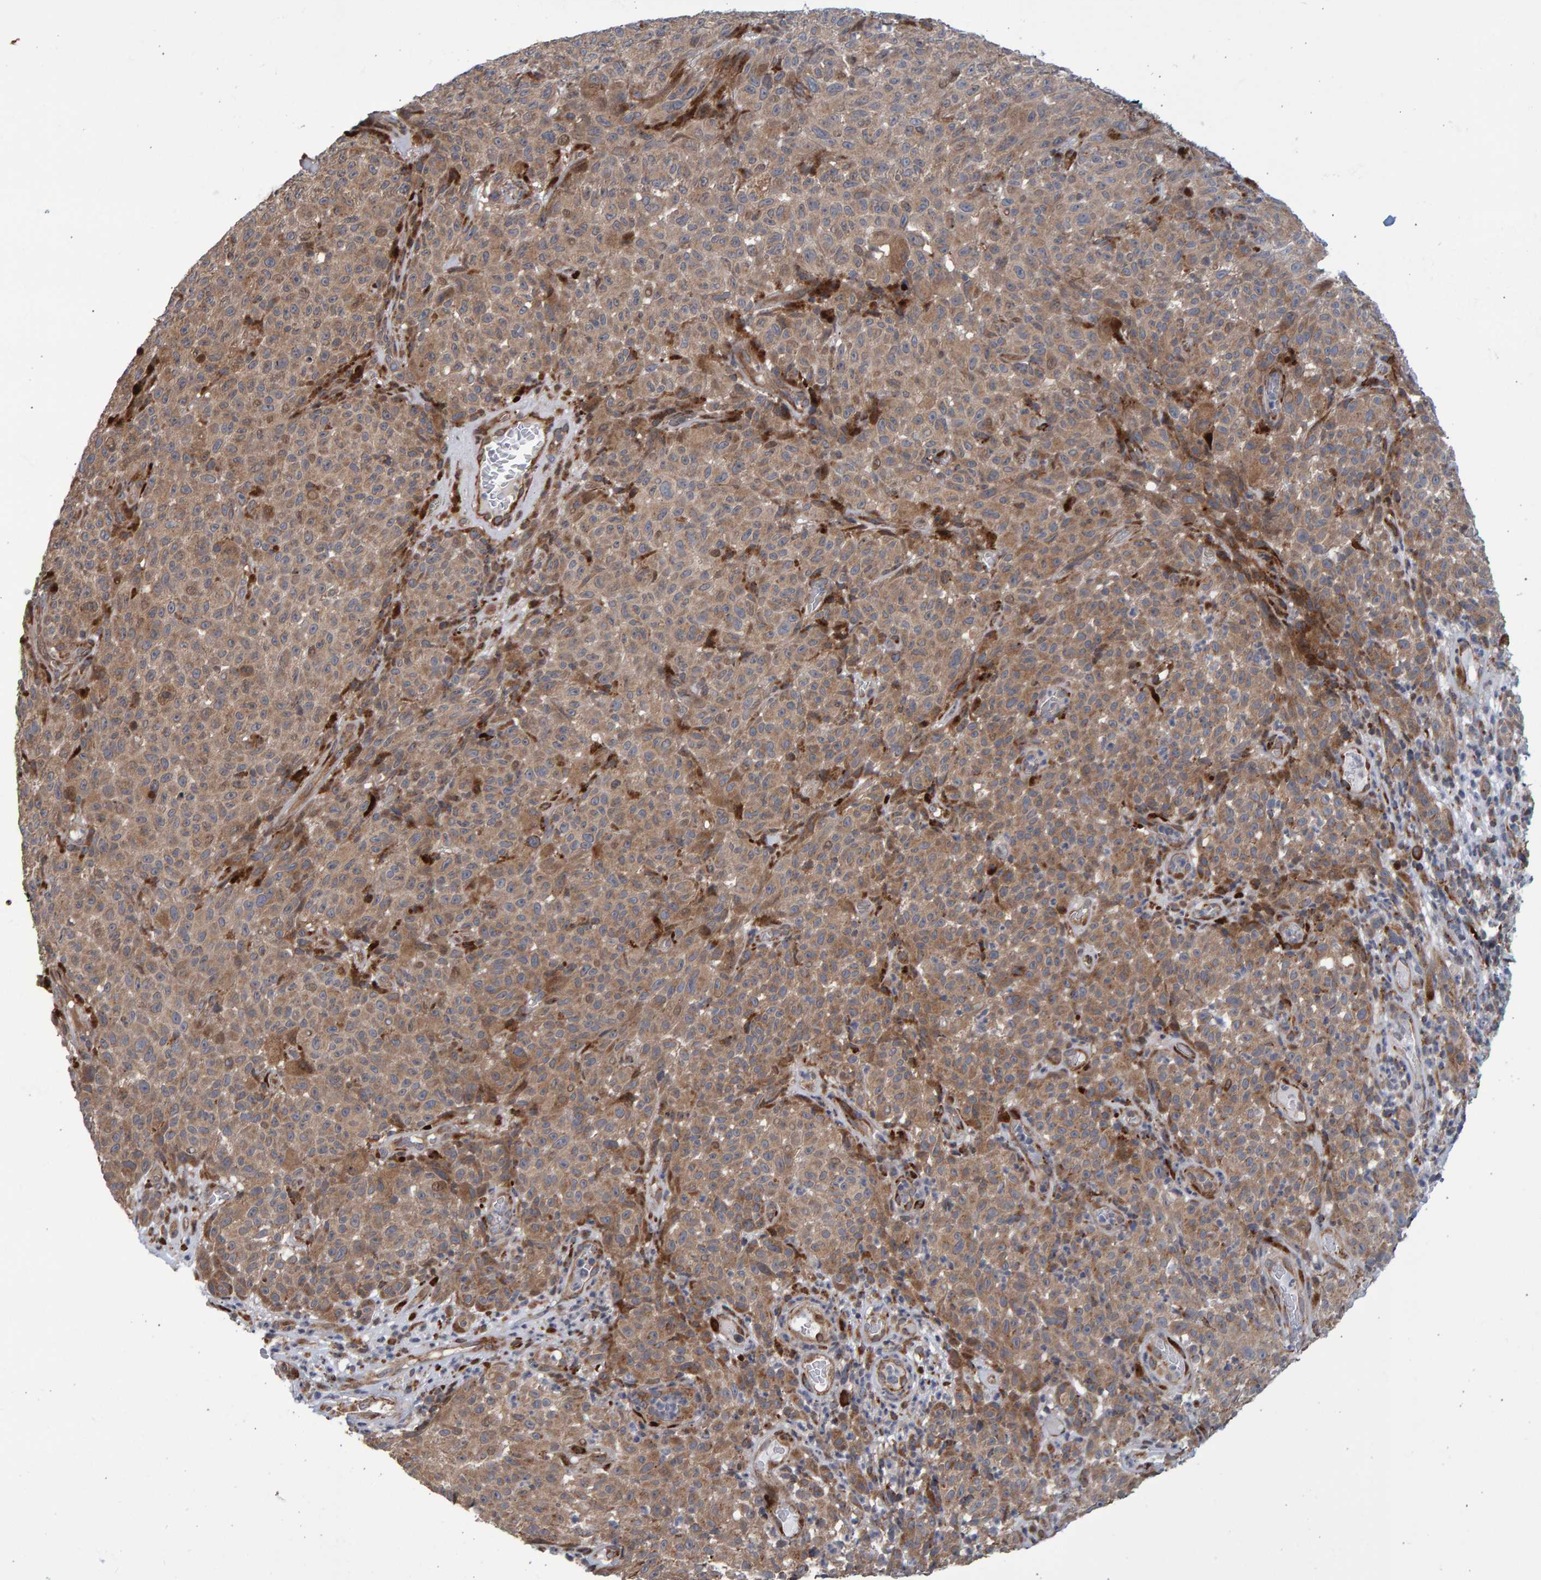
{"staining": {"intensity": "weak", "quantity": ">75%", "location": "cytoplasmic/membranous"}, "tissue": "melanoma", "cell_type": "Tumor cells", "image_type": "cancer", "snomed": [{"axis": "morphology", "description": "Malignant melanoma, NOS"}, {"axis": "topography", "description": "Skin"}], "caption": "A photomicrograph showing weak cytoplasmic/membranous staining in about >75% of tumor cells in malignant melanoma, as visualized by brown immunohistochemical staining.", "gene": "LRBA", "patient": {"sex": "female", "age": 82}}